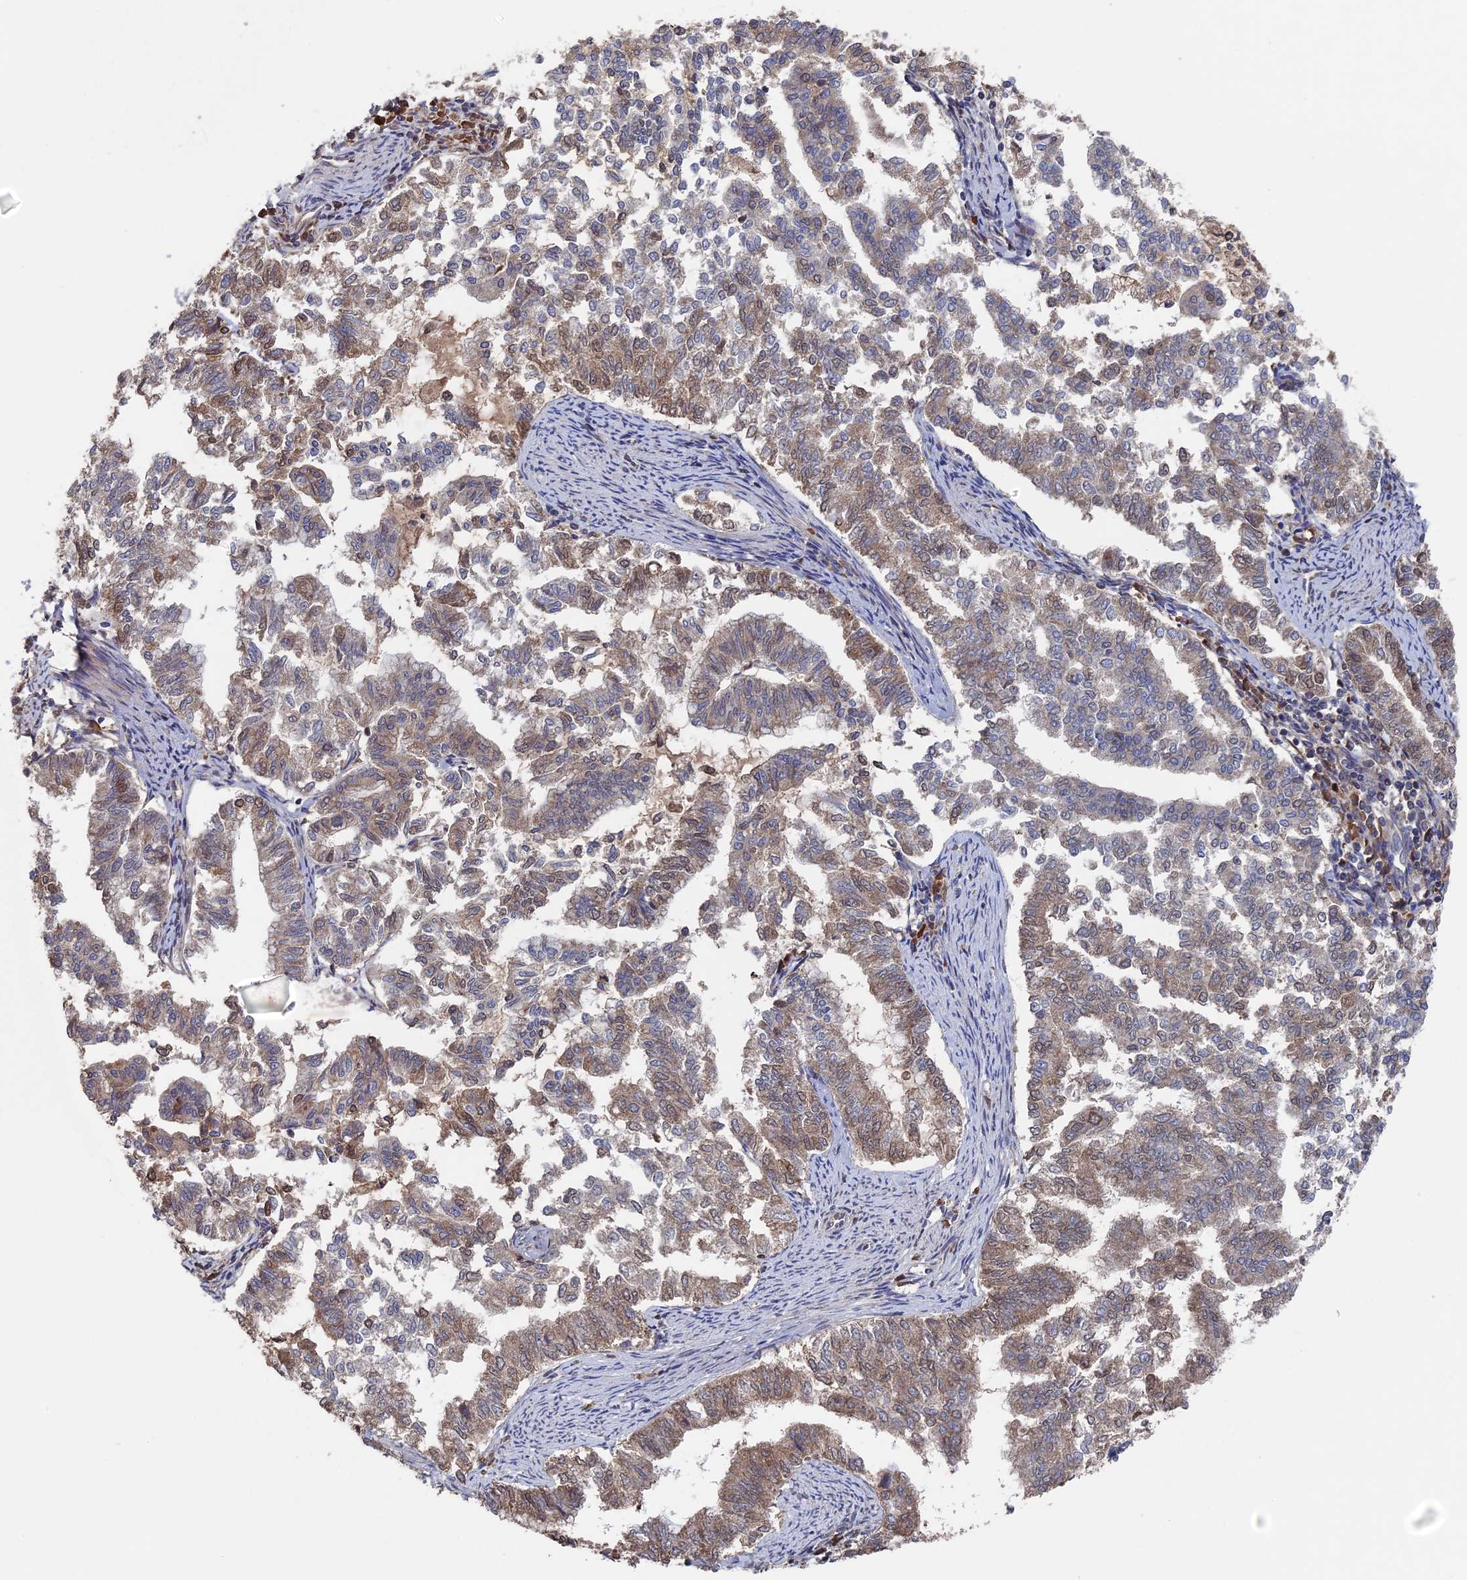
{"staining": {"intensity": "moderate", "quantity": "<25%", "location": "cytoplasmic/membranous"}, "tissue": "endometrial cancer", "cell_type": "Tumor cells", "image_type": "cancer", "snomed": [{"axis": "morphology", "description": "Adenocarcinoma, NOS"}, {"axis": "topography", "description": "Endometrium"}], "caption": "Moderate cytoplasmic/membranous protein staining is appreciated in about <25% of tumor cells in endometrial adenocarcinoma.", "gene": "RAB15", "patient": {"sex": "female", "age": 79}}